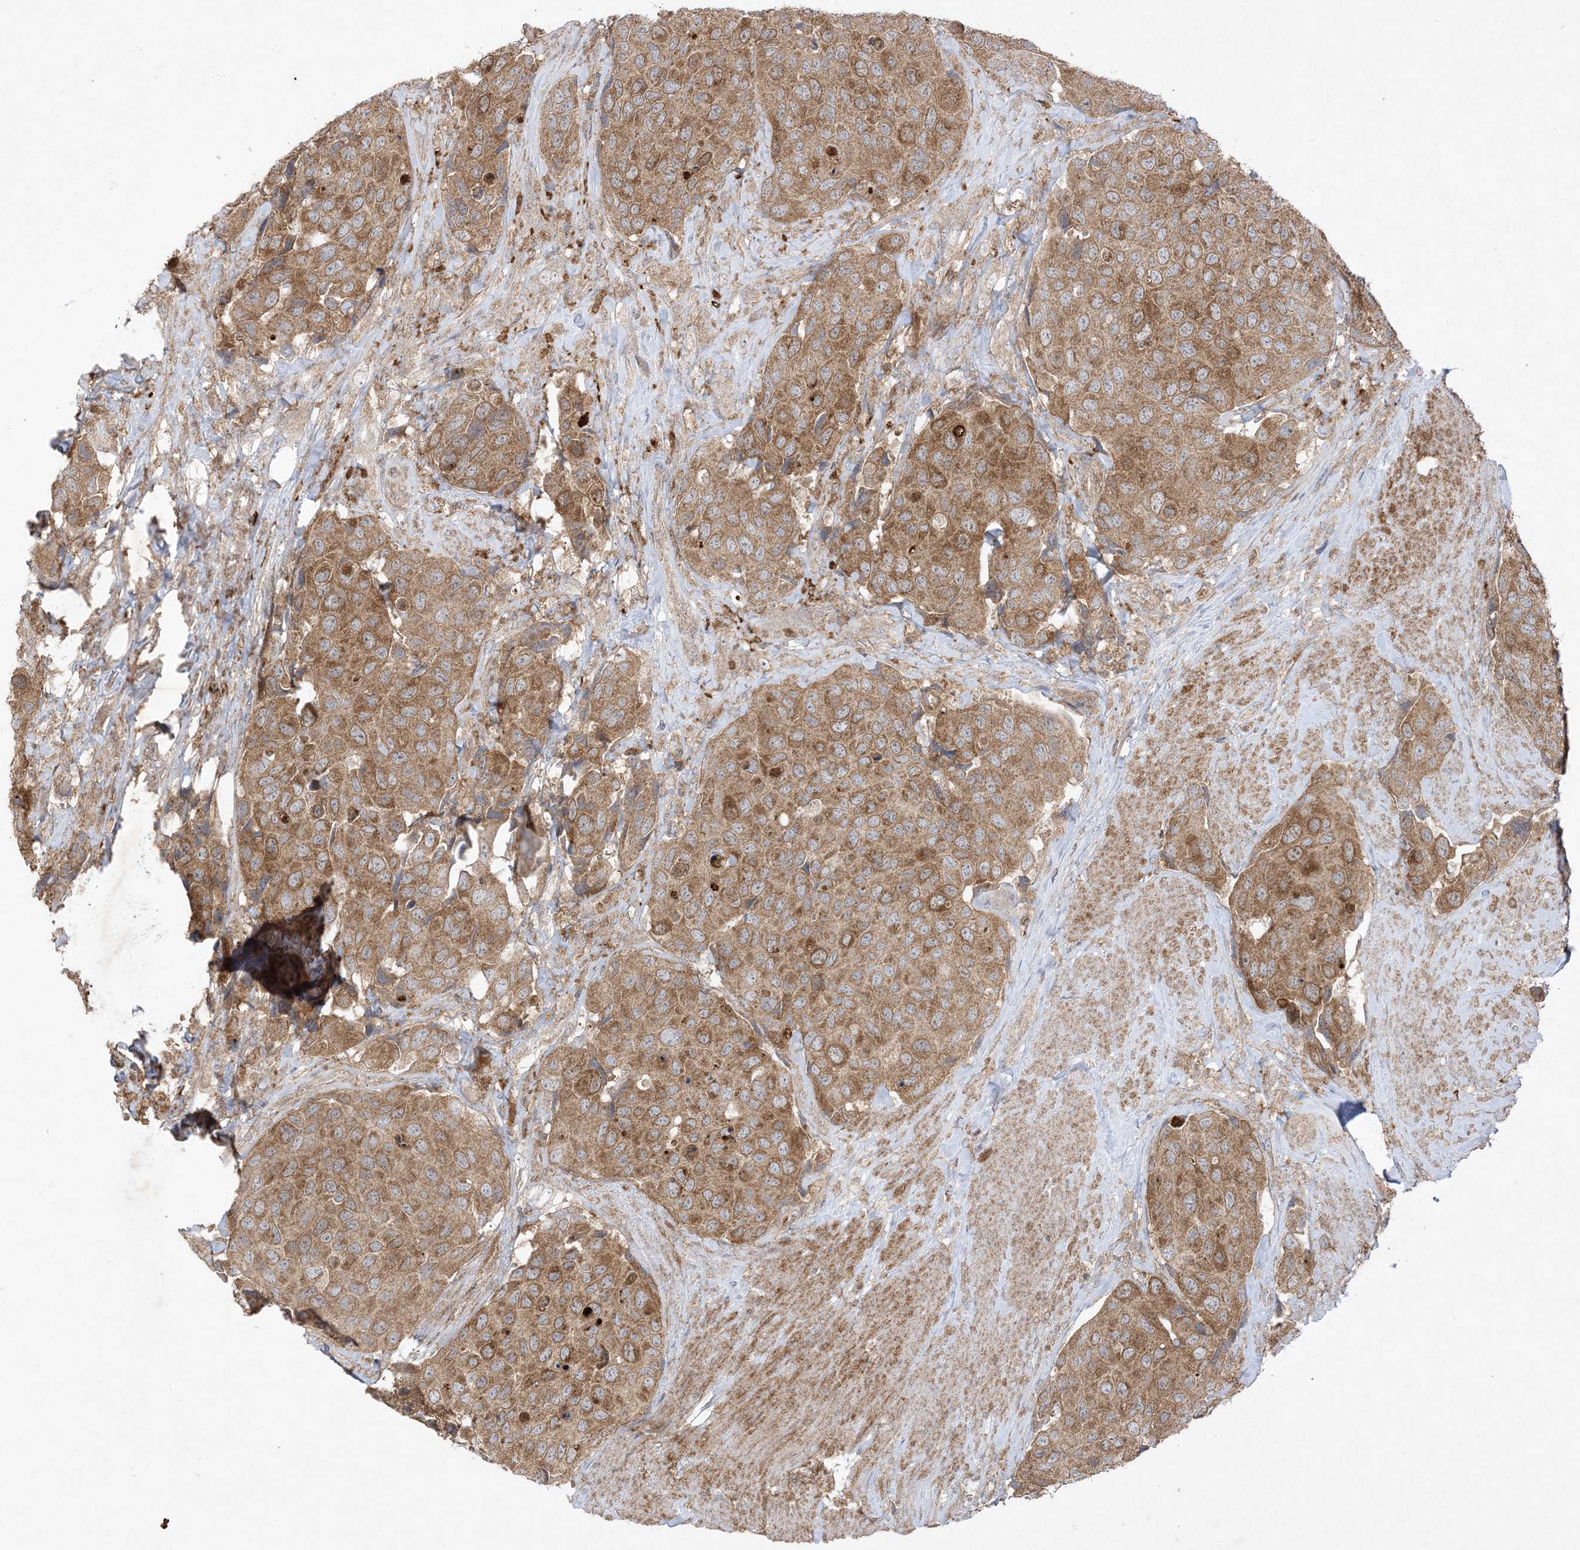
{"staining": {"intensity": "moderate", "quantity": ">75%", "location": "cytoplasmic/membranous"}, "tissue": "urothelial cancer", "cell_type": "Tumor cells", "image_type": "cancer", "snomed": [{"axis": "morphology", "description": "Urothelial carcinoma, High grade"}, {"axis": "topography", "description": "Urinary bladder"}], "caption": "Immunohistochemical staining of urothelial cancer displays moderate cytoplasmic/membranous protein positivity in approximately >75% of tumor cells. (IHC, brightfield microscopy, high magnification).", "gene": "UBE2C", "patient": {"sex": "male", "age": 74}}